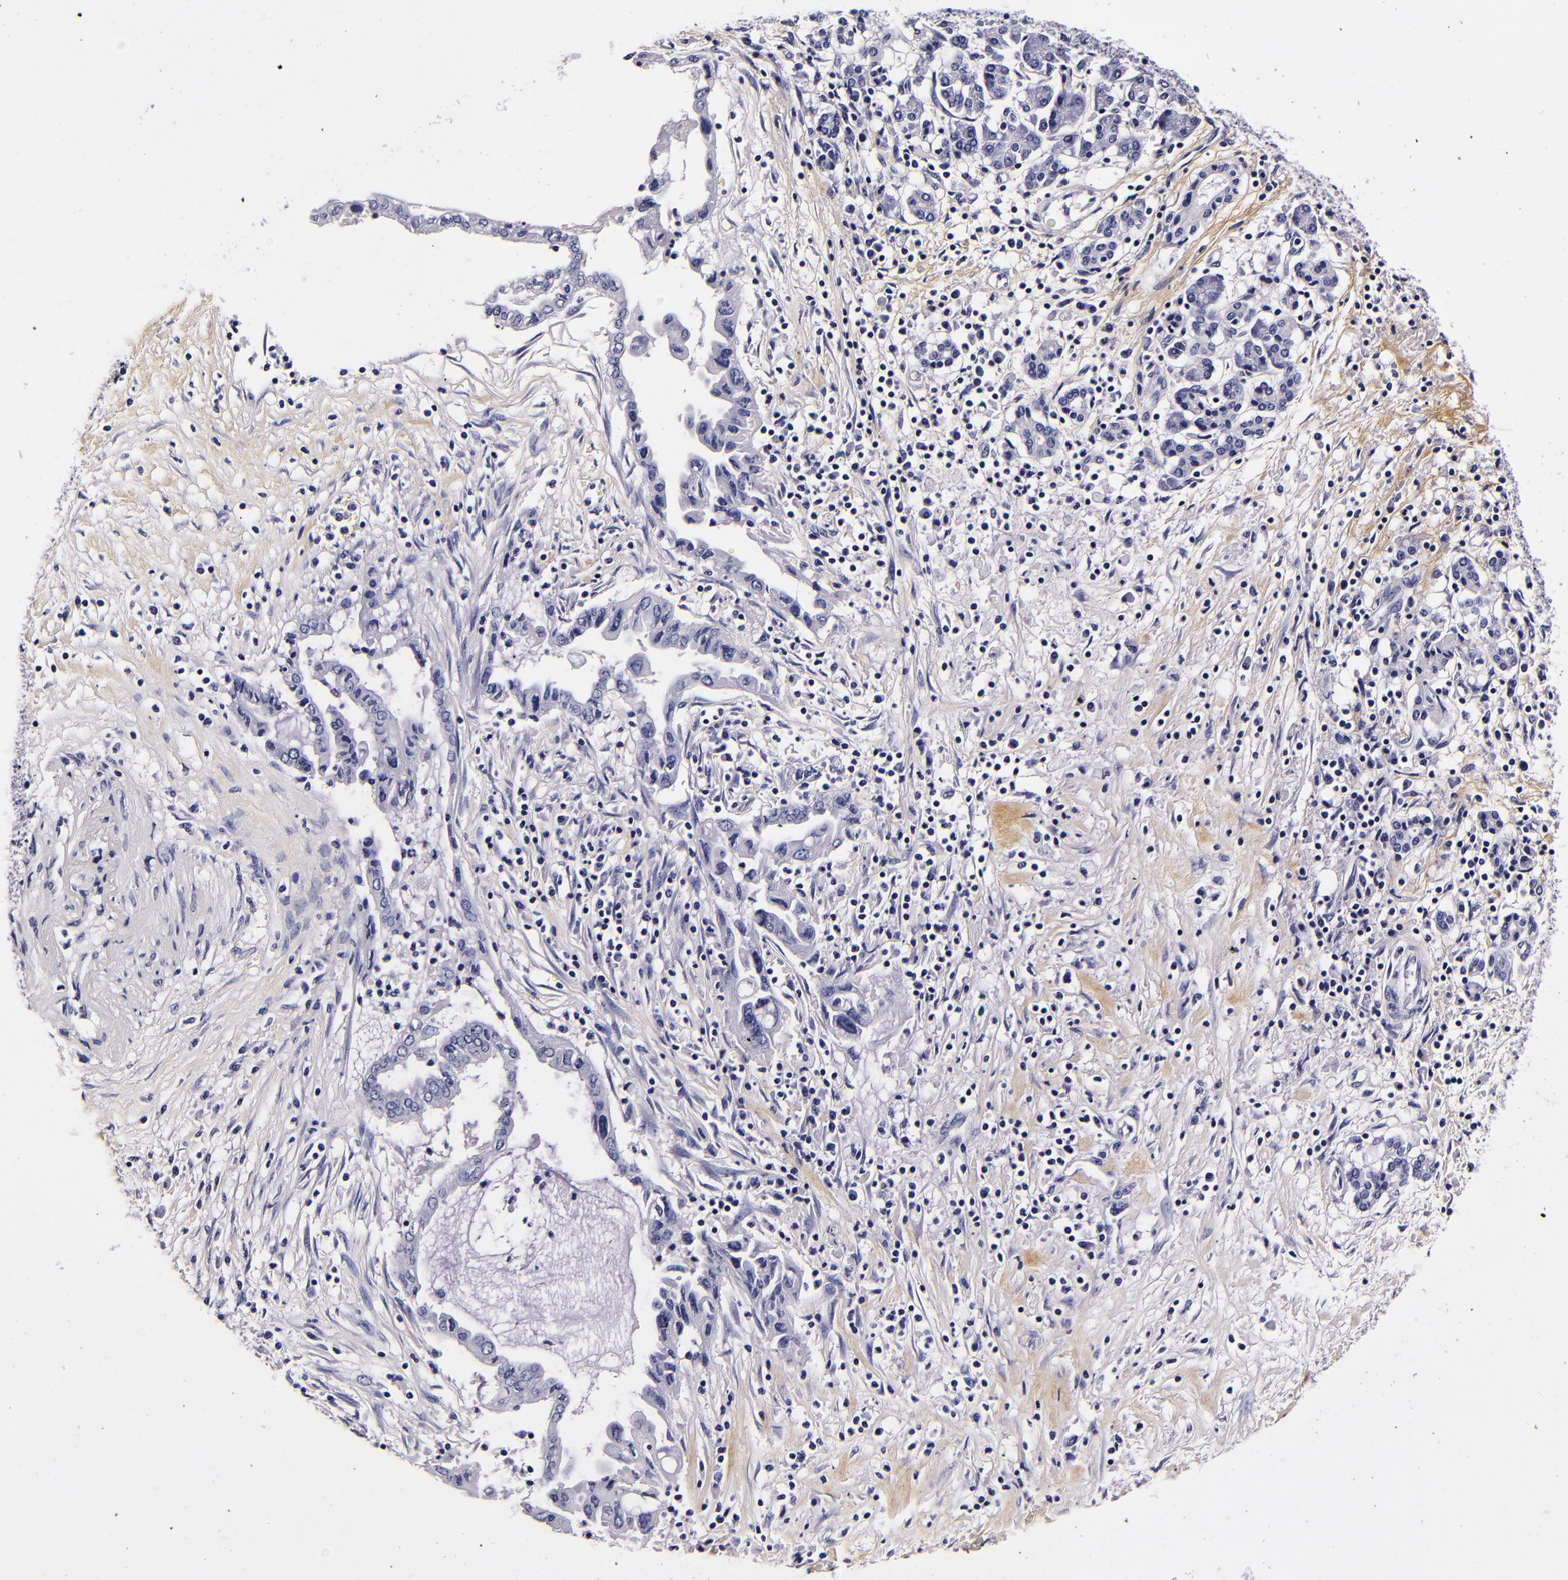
{"staining": {"intensity": "negative", "quantity": "none", "location": "none"}, "tissue": "pancreatic cancer", "cell_type": "Tumor cells", "image_type": "cancer", "snomed": [{"axis": "morphology", "description": "Adenocarcinoma, NOS"}, {"axis": "topography", "description": "Pancreas"}], "caption": "Immunohistochemistry (IHC) image of neoplastic tissue: adenocarcinoma (pancreatic) stained with DAB (3,3'-diaminobenzidine) exhibits no significant protein staining in tumor cells.", "gene": "FBN1", "patient": {"sex": "female", "age": 57}}